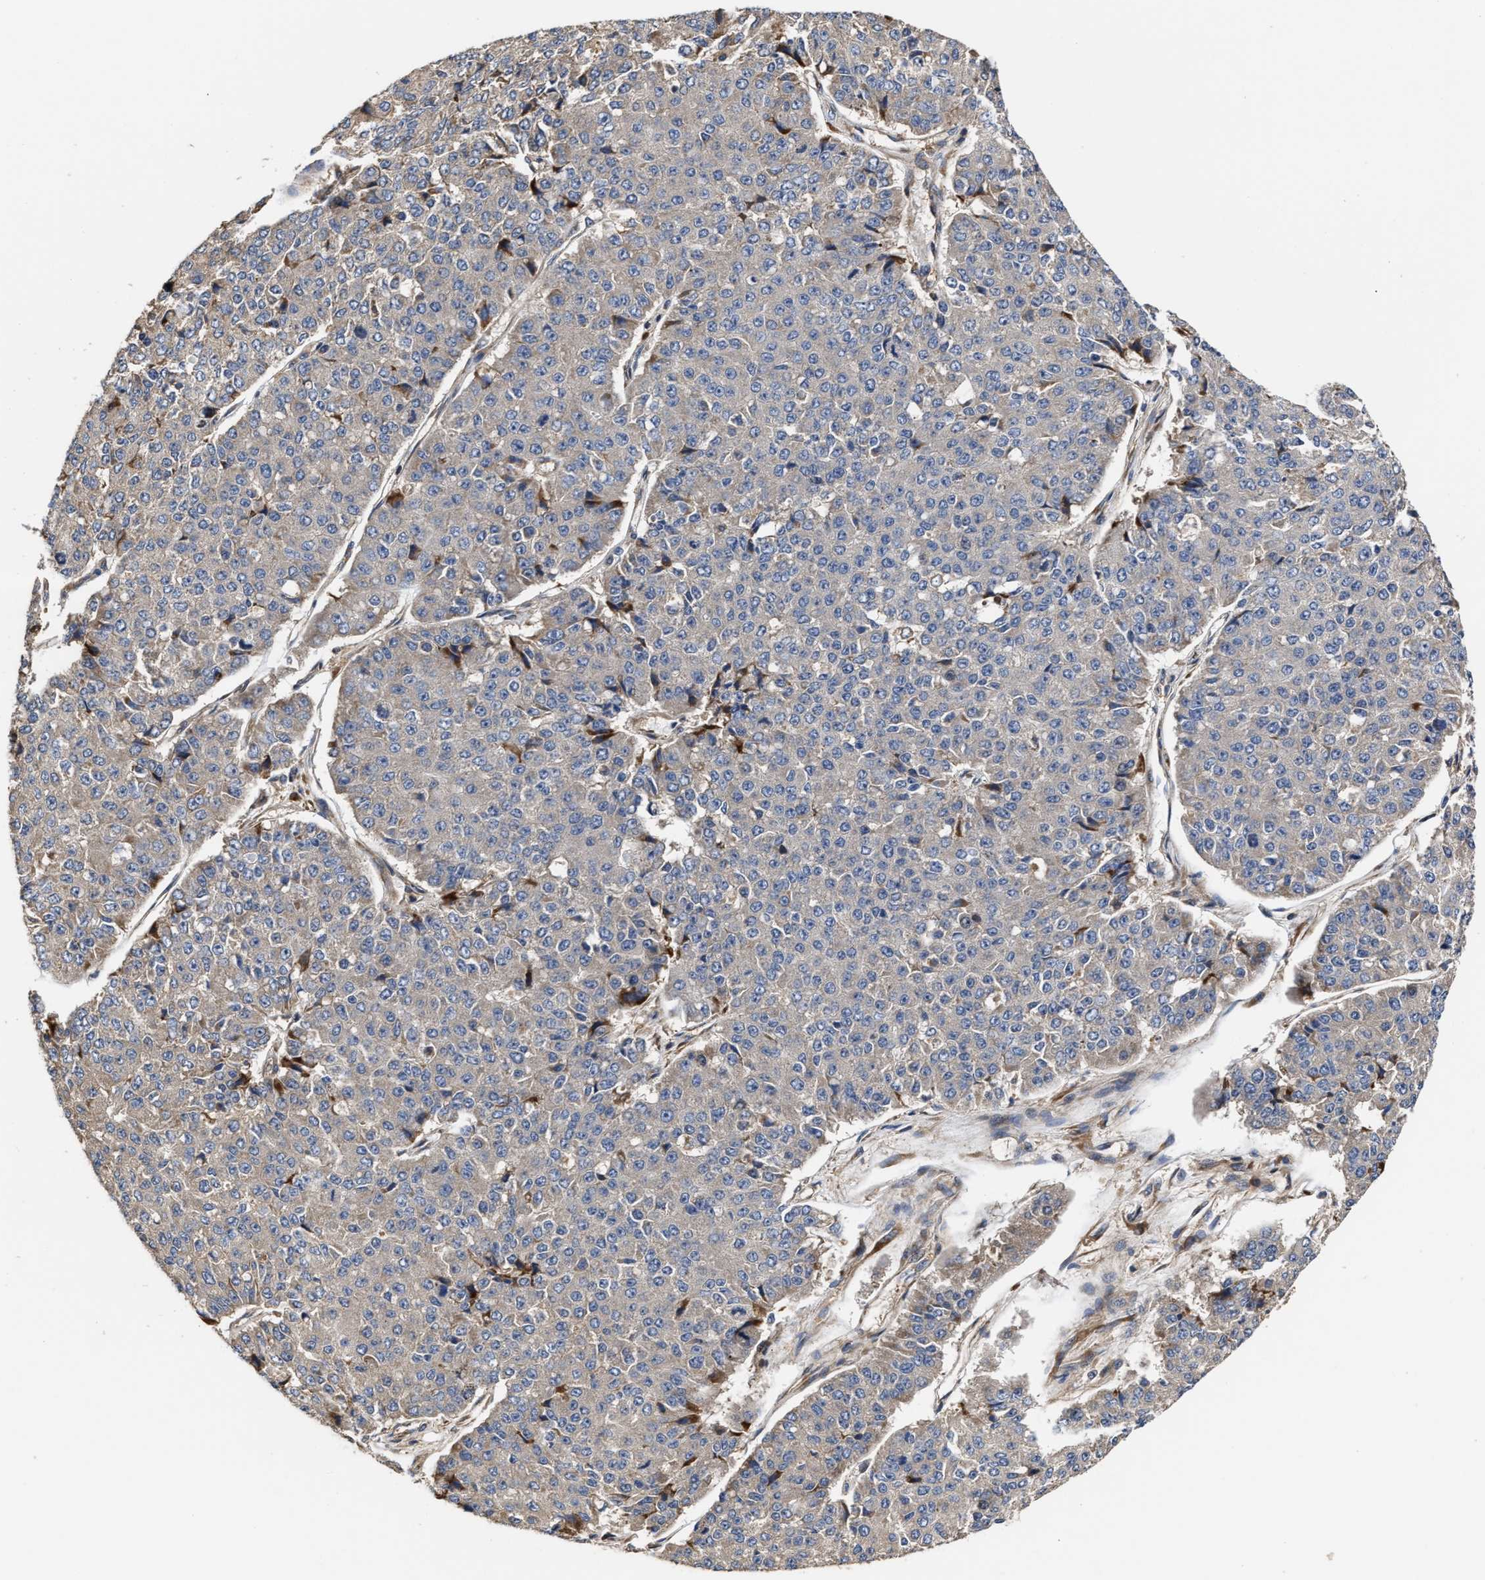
{"staining": {"intensity": "negative", "quantity": "none", "location": "none"}, "tissue": "pancreatic cancer", "cell_type": "Tumor cells", "image_type": "cancer", "snomed": [{"axis": "morphology", "description": "Adenocarcinoma, NOS"}, {"axis": "topography", "description": "Pancreas"}], "caption": "DAB immunohistochemical staining of adenocarcinoma (pancreatic) shows no significant staining in tumor cells.", "gene": "CLIP2", "patient": {"sex": "male", "age": 50}}